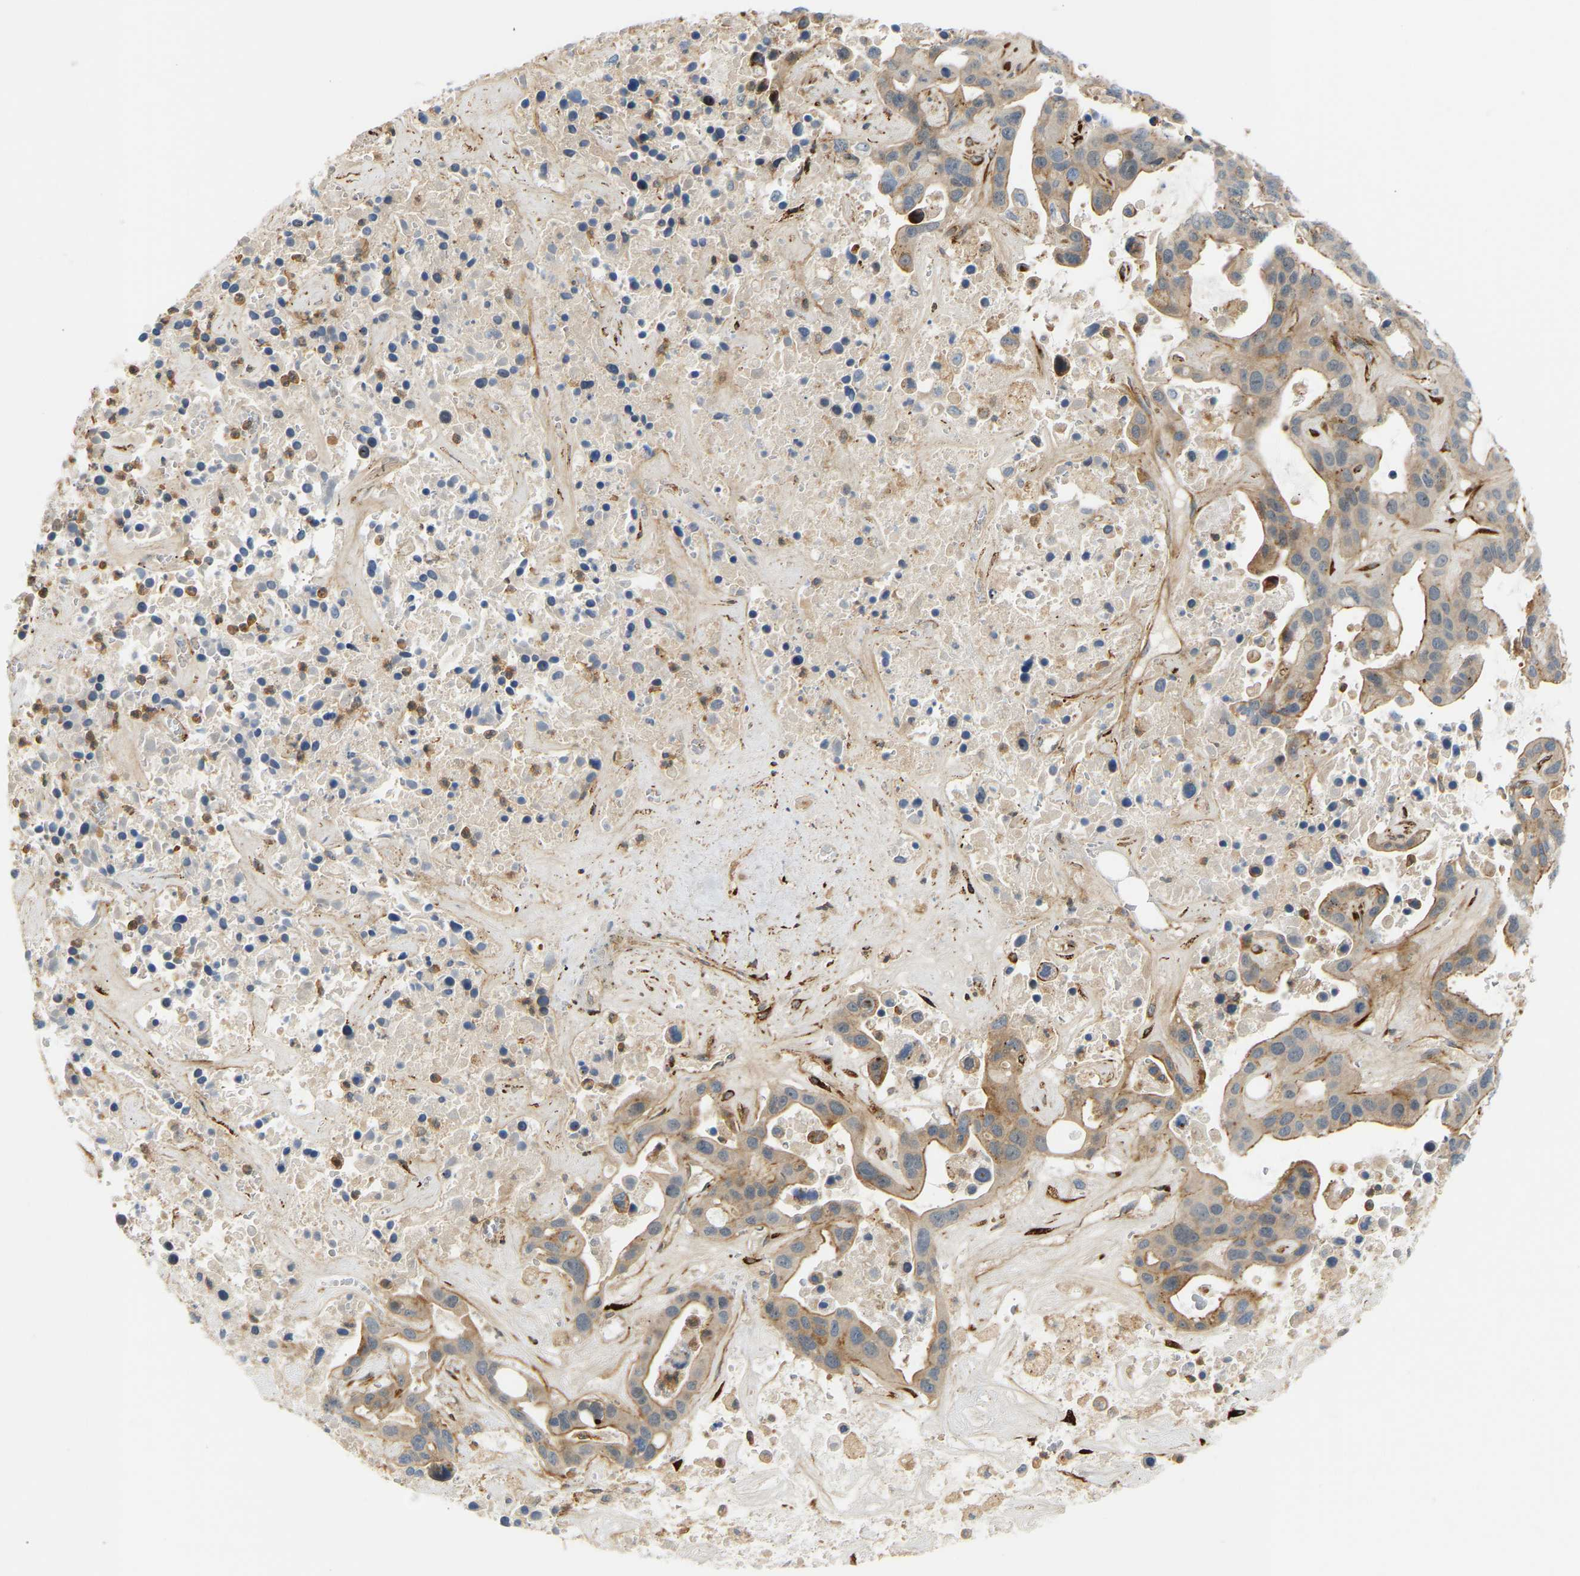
{"staining": {"intensity": "moderate", "quantity": ">75%", "location": "cytoplasmic/membranous"}, "tissue": "liver cancer", "cell_type": "Tumor cells", "image_type": "cancer", "snomed": [{"axis": "morphology", "description": "Cholangiocarcinoma"}, {"axis": "topography", "description": "Liver"}], "caption": "An image of human liver cholangiocarcinoma stained for a protein displays moderate cytoplasmic/membranous brown staining in tumor cells.", "gene": "PLCG2", "patient": {"sex": "female", "age": 65}}